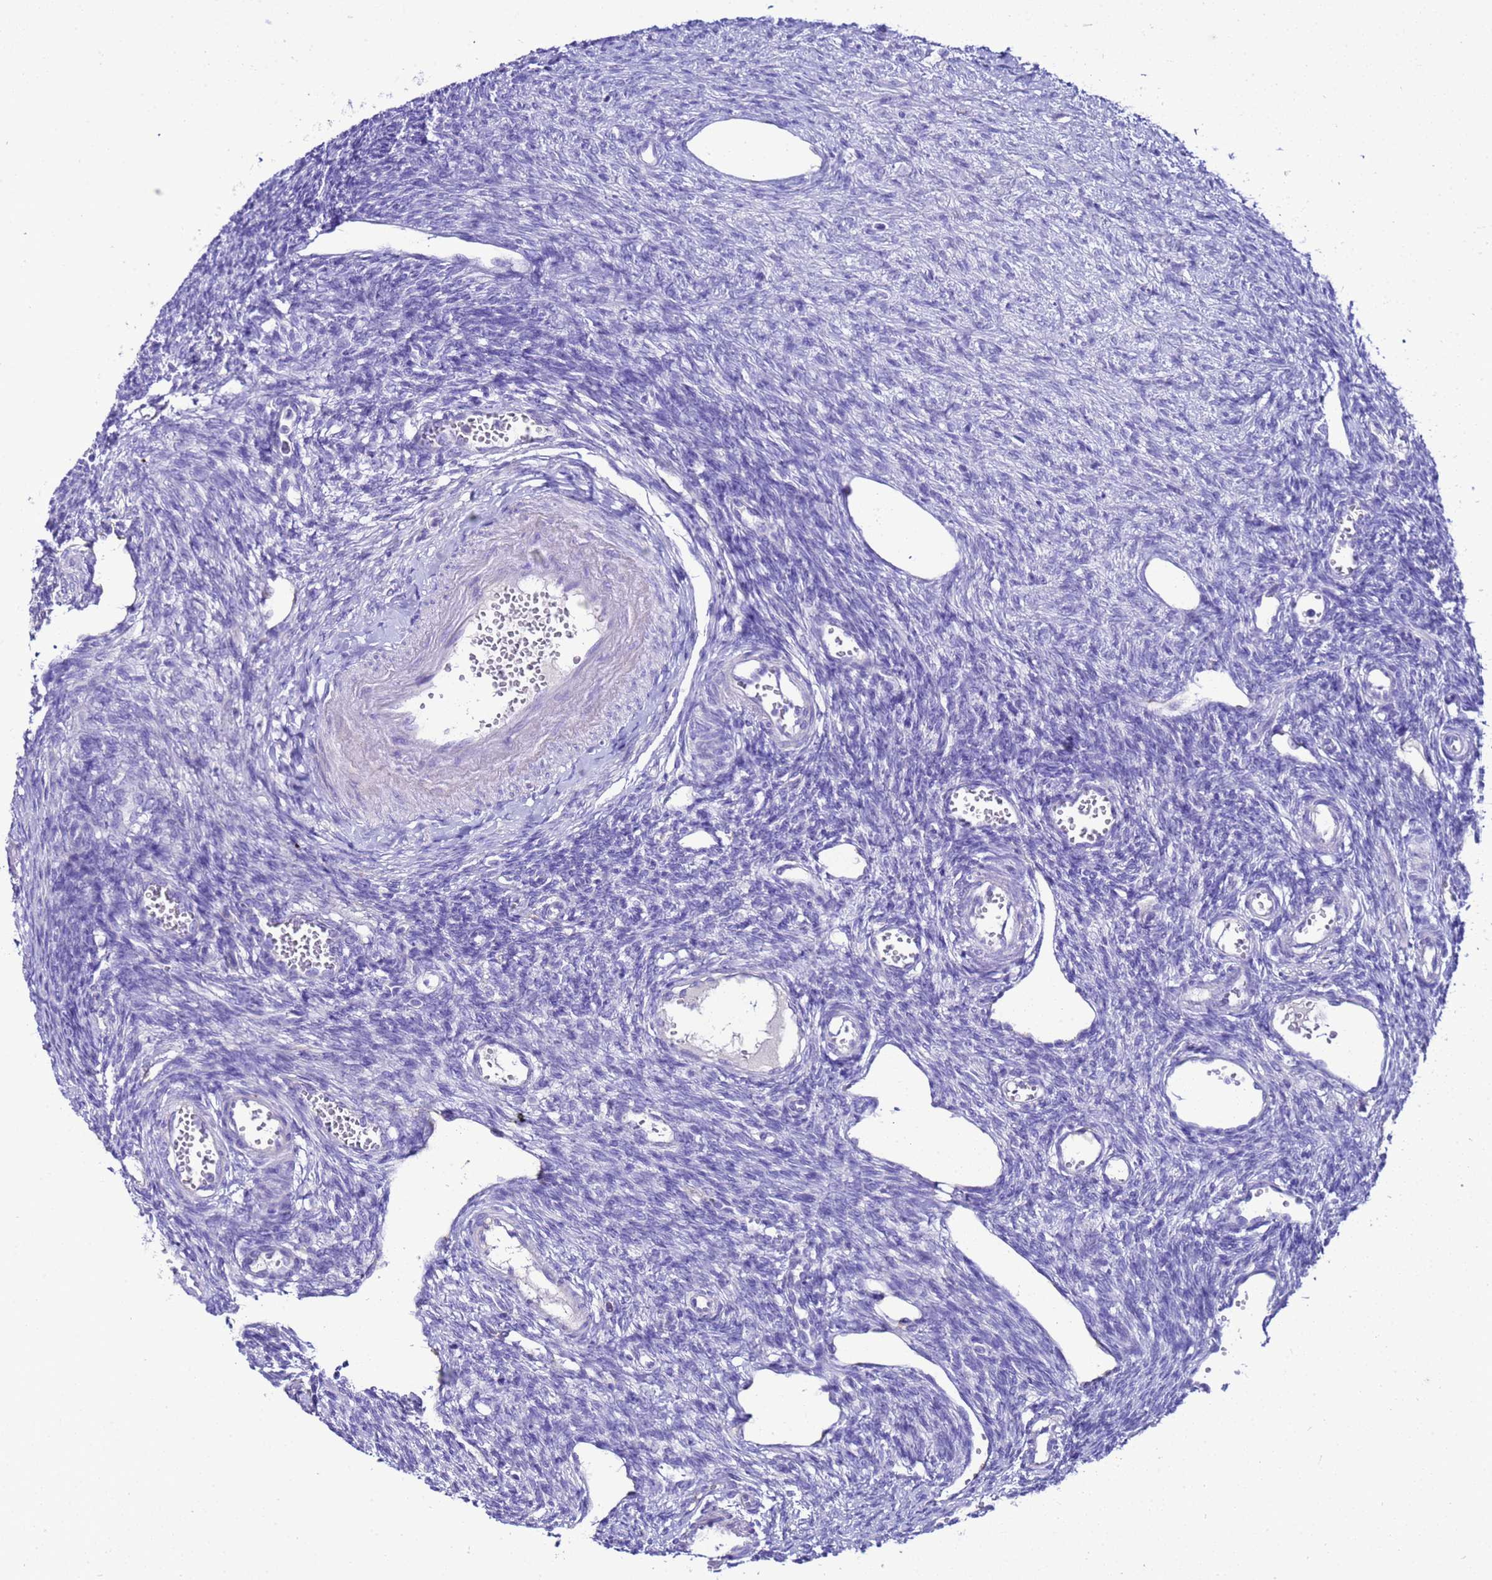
{"staining": {"intensity": "negative", "quantity": "none", "location": "none"}, "tissue": "ovary", "cell_type": "Follicle cells", "image_type": "normal", "snomed": [{"axis": "morphology", "description": "Normal tissue, NOS"}, {"axis": "morphology", "description": "Cyst, NOS"}, {"axis": "topography", "description": "Ovary"}], "caption": "Immunohistochemical staining of unremarkable human ovary reveals no significant staining in follicle cells.", "gene": "BEST2", "patient": {"sex": "female", "age": 33}}